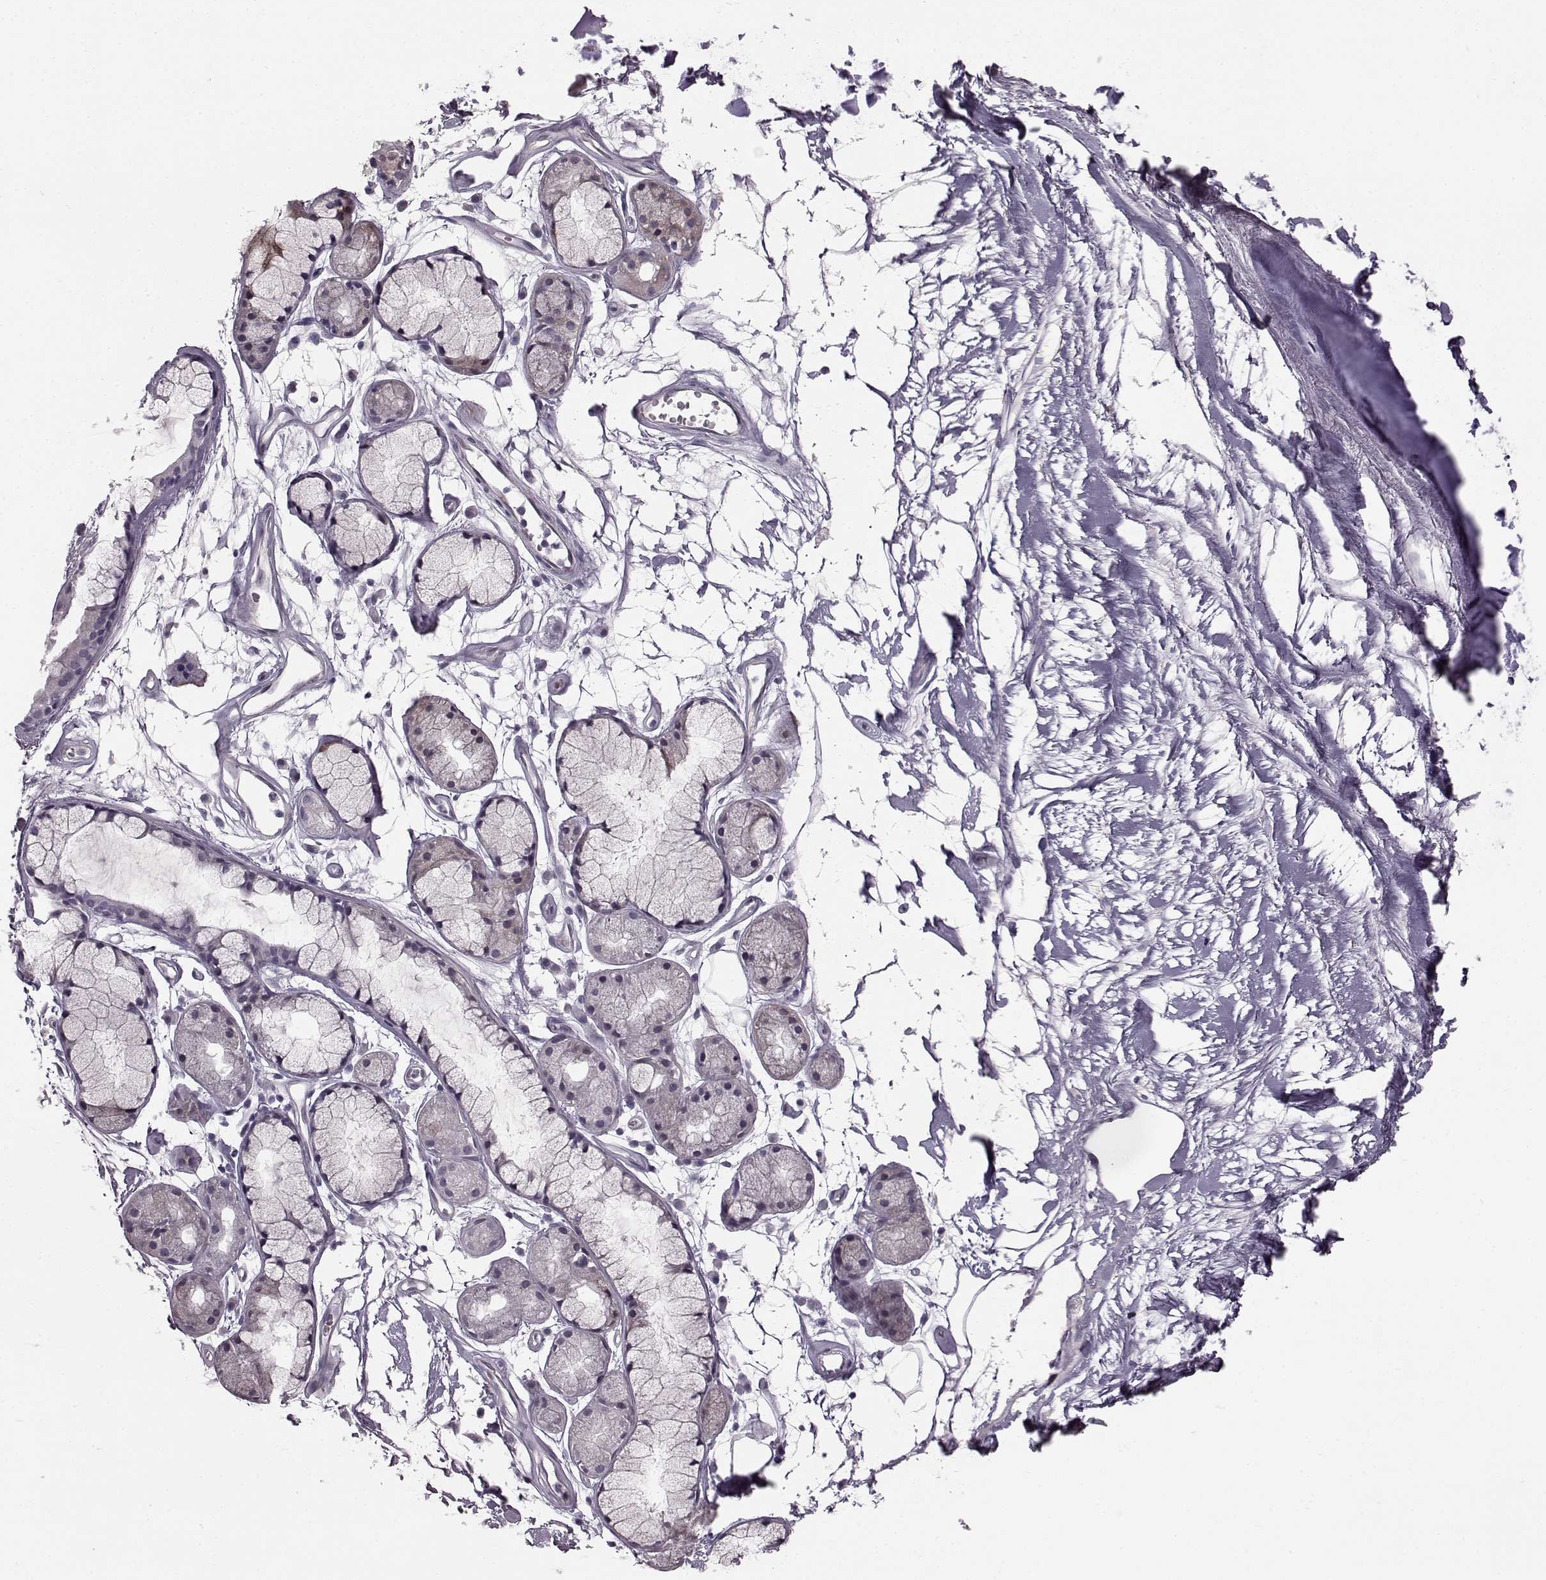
{"staining": {"intensity": "negative", "quantity": "none", "location": "none"}, "tissue": "adipose tissue", "cell_type": "Adipocytes", "image_type": "normal", "snomed": [{"axis": "morphology", "description": "Normal tissue, NOS"}, {"axis": "morphology", "description": "Squamous cell carcinoma, NOS"}, {"axis": "topography", "description": "Cartilage tissue"}, {"axis": "topography", "description": "Lung"}], "caption": "DAB (3,3'-diaminobenzidine) immunohistochemical staining of benign adipose tissue displays no significant staining in adipocytes.", "gene": "TCHHL1", "patient": {"sex": "male", "age": 66}}